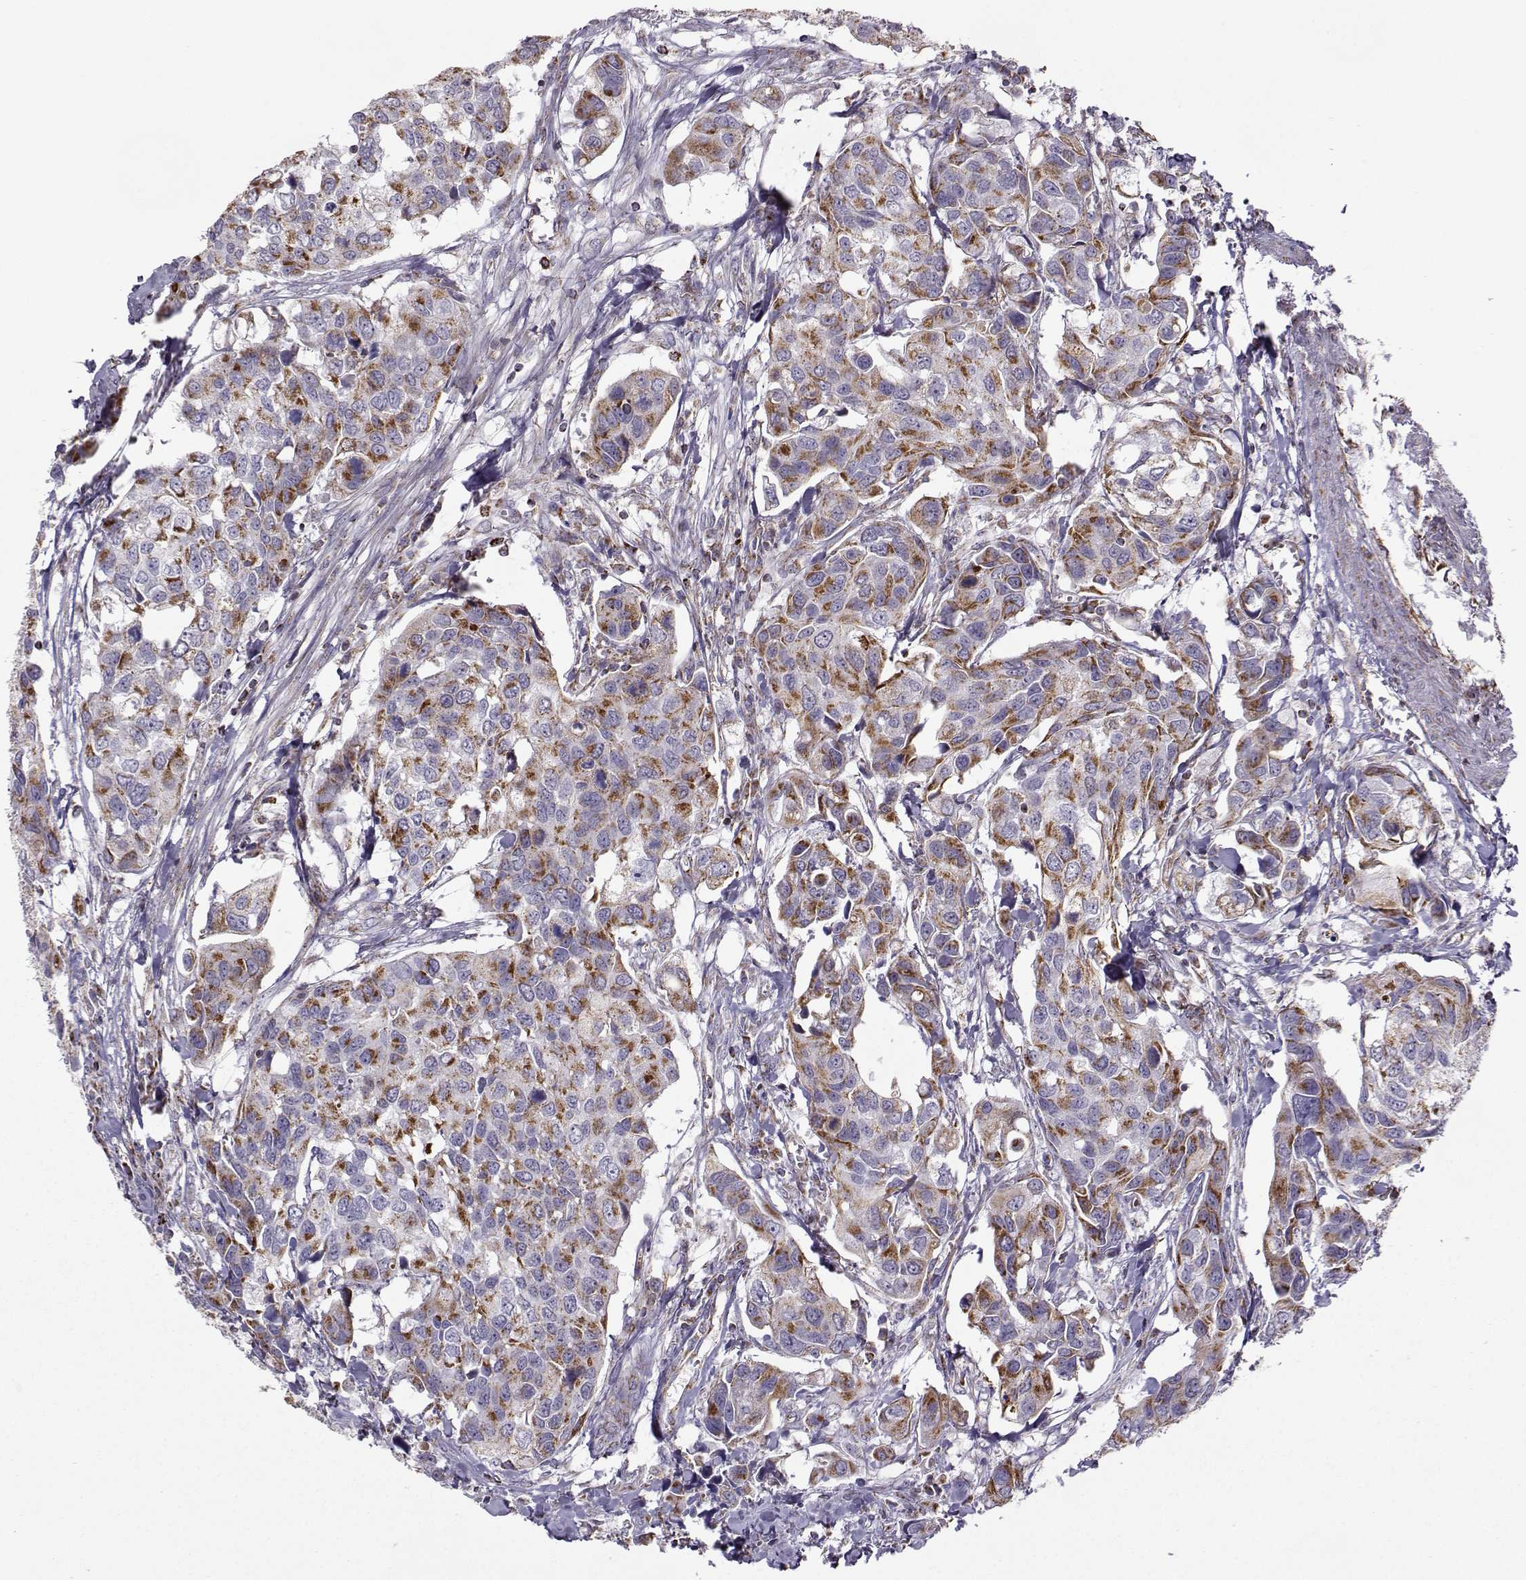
{"staining": {"intensity": "strong", "quantity": "25%-75%", "location": "cytoplasmic/membranous"}, "tissue": "urothelial cancer", "cell_type": "Tumor cells", "image_type": "cancer", "snomed": [{"axis": "morphology", "description": "Urothelial carcinoma, High grade"}, {"axis": "topography", "description": "Urinary bladder"}], "caption": "DAB (3,3'-diaminobenzidine) immunohistochemical staining of high-grade urothelial carcinoma shows strong cytoplasmic/membranous protein staining in about 25%-75% of tumor cells. (DAB (3,3'-diaminobenzidine) IHC, brown staining for protein, blue staining for nuclei).", "gene": "NECAB3", "patient": {"sex": "male", "age": 60}}